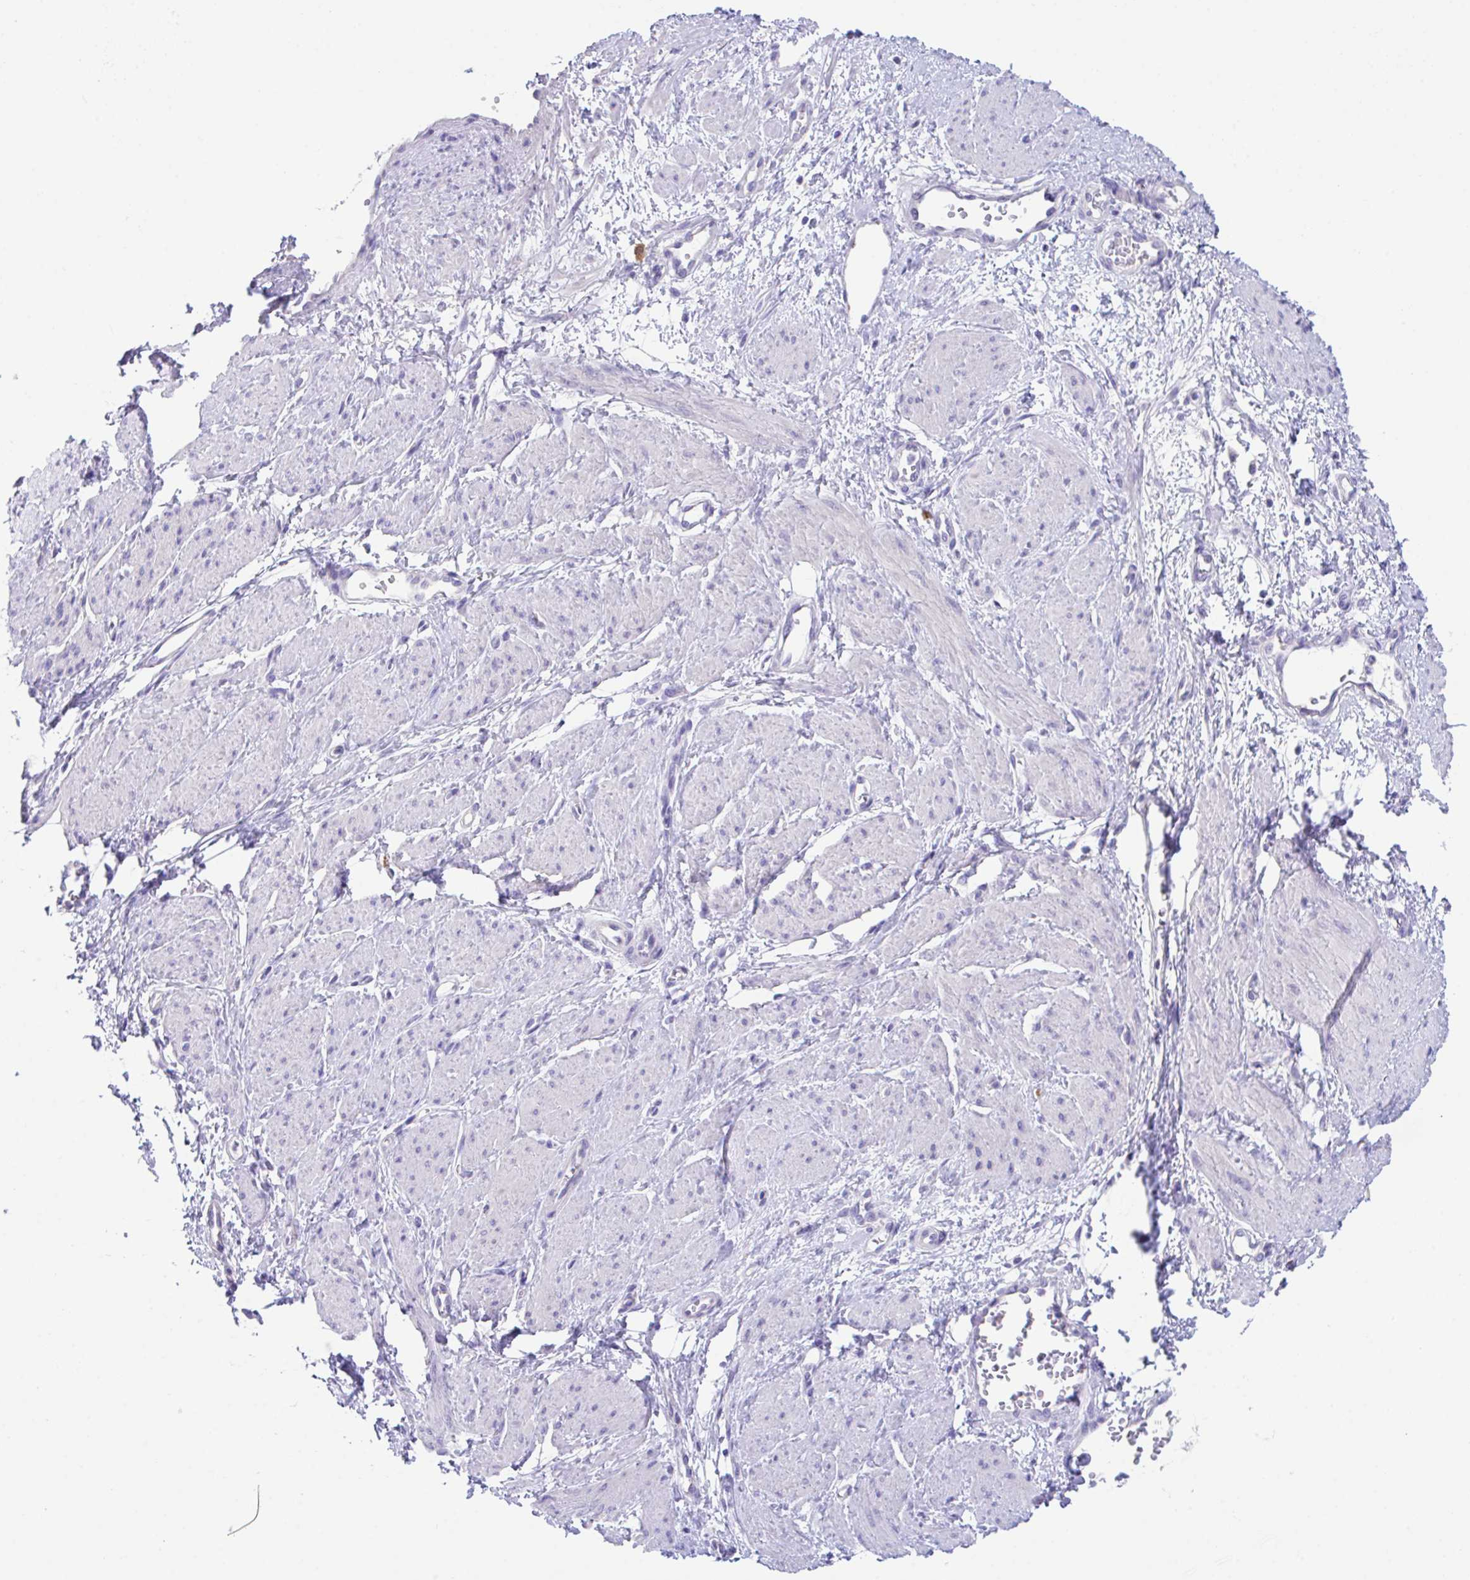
{"staining": {"intensity": "negative", "quantity": "none", "location": "none"}, "tissue": "smooth muscle", "cell_type": "Smooth muscle cells", "image_type": "normal", "snomed": [{"axis": "morphology", "description": "Normal tissue, NOS"}, {"axis": "topography", "description": "Smooth muscle"}, {"axis": "topography", "description": "Uterus"}], "caption": "A high-resolution histopathology image shows IHC staining of benign smooth muscle, which displays no significant positivity in smooth muscle cells.", "gene": "HACD4", "patient": {"sex": "female", "age": 39}}